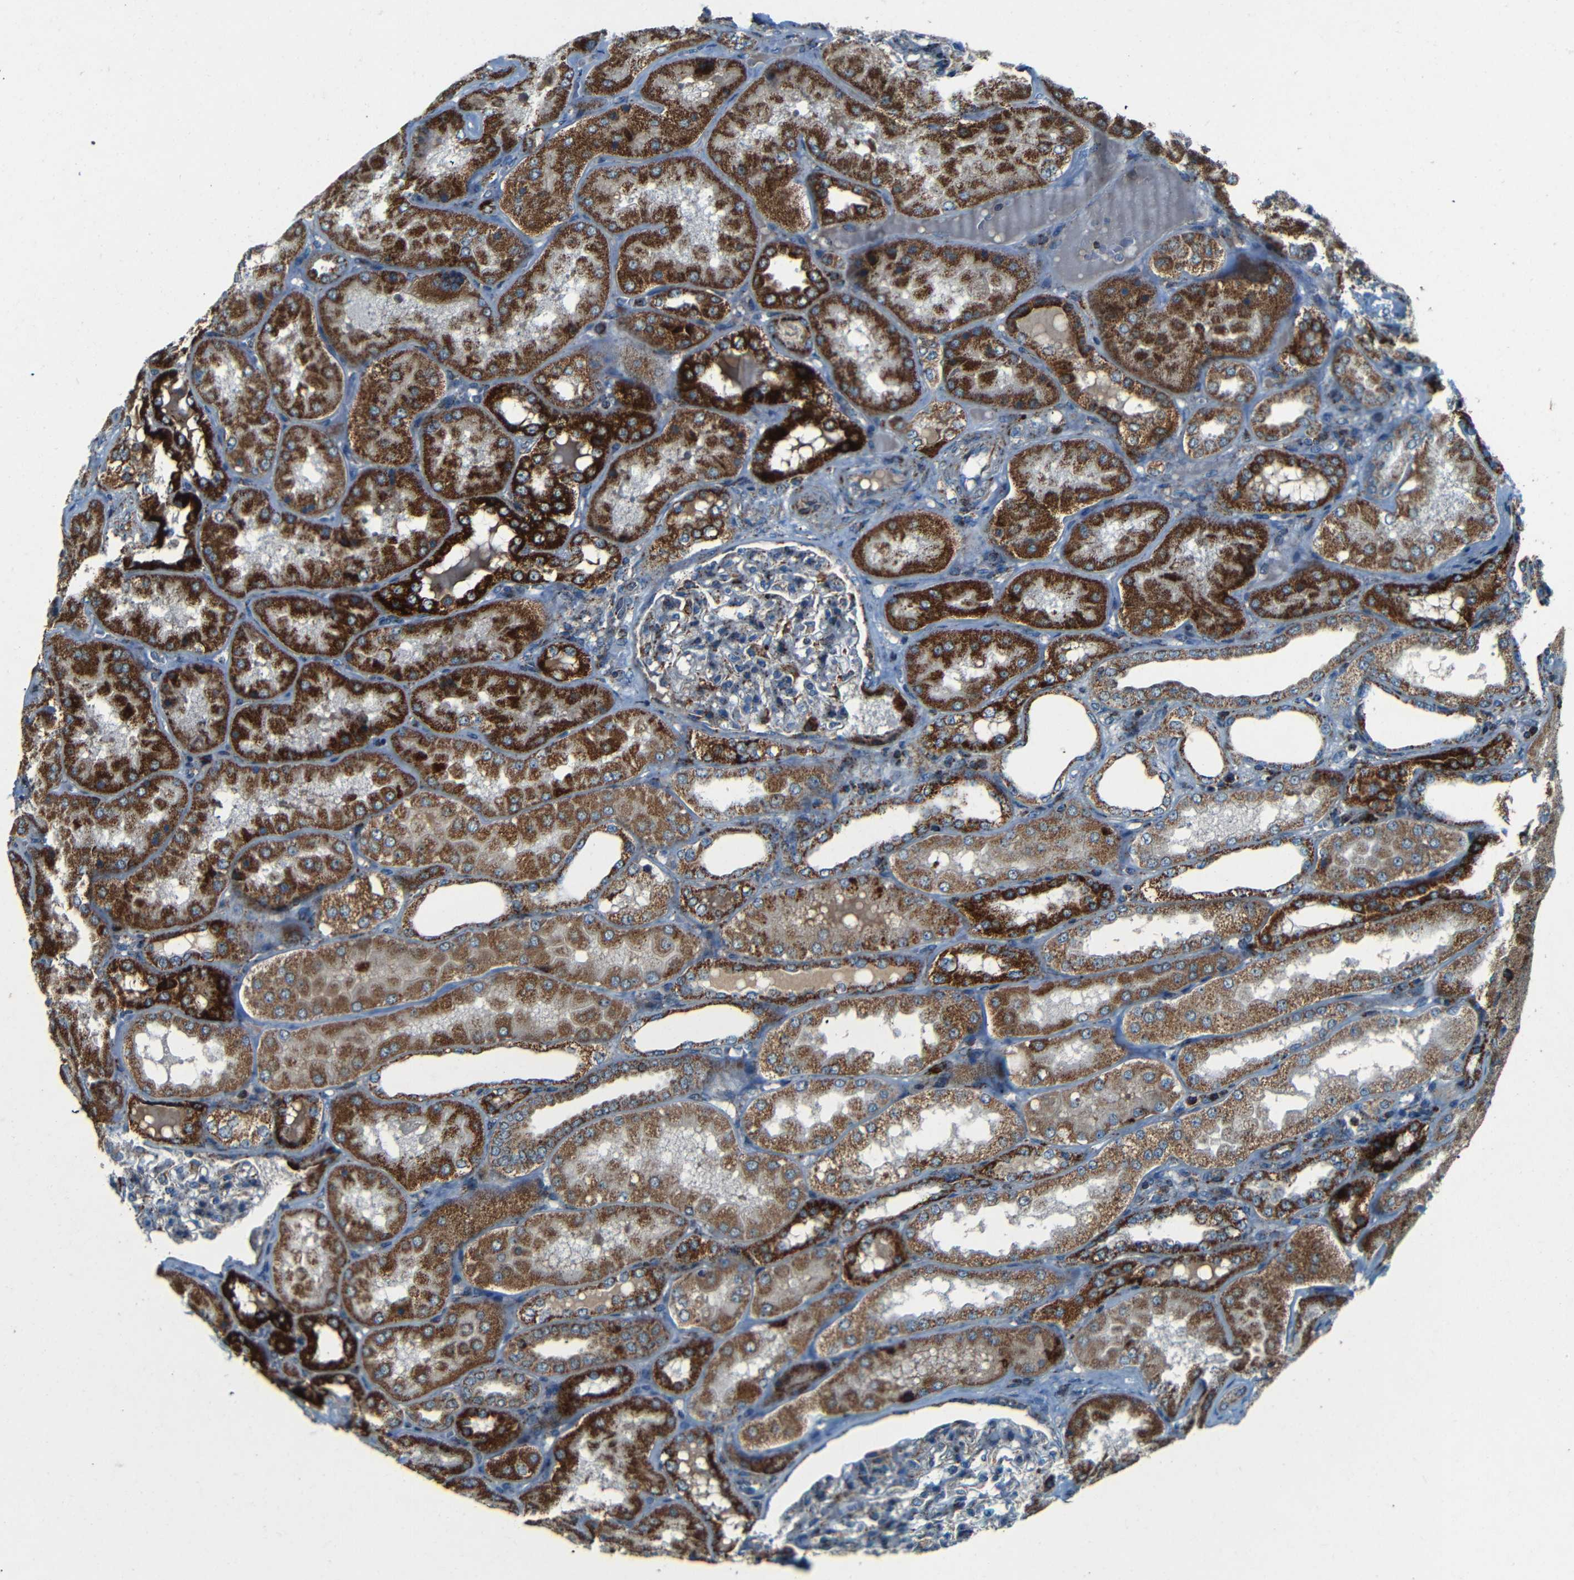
{"staining": {"intensity": "moderate", "quantity": "<25%", "location": "cytoplasmic/membranous"}, "tissue": "kidney", "cell_type": "Cells in glomeruli", "image_type": "normal", "snomed": [{"axis": "morphology", "description": "Normal tissue, NOS"}, {"axis": "topography", "description": "Kidney"}], "caption": "Immunohistochemistry (IHC) of normal kidney reveals low levels of moderate cytoplasmic/membranous staining in about <25% of cells in glomeruli.", "gene": "WSCD2", "patient": {"sex": "female", "age": 56}}